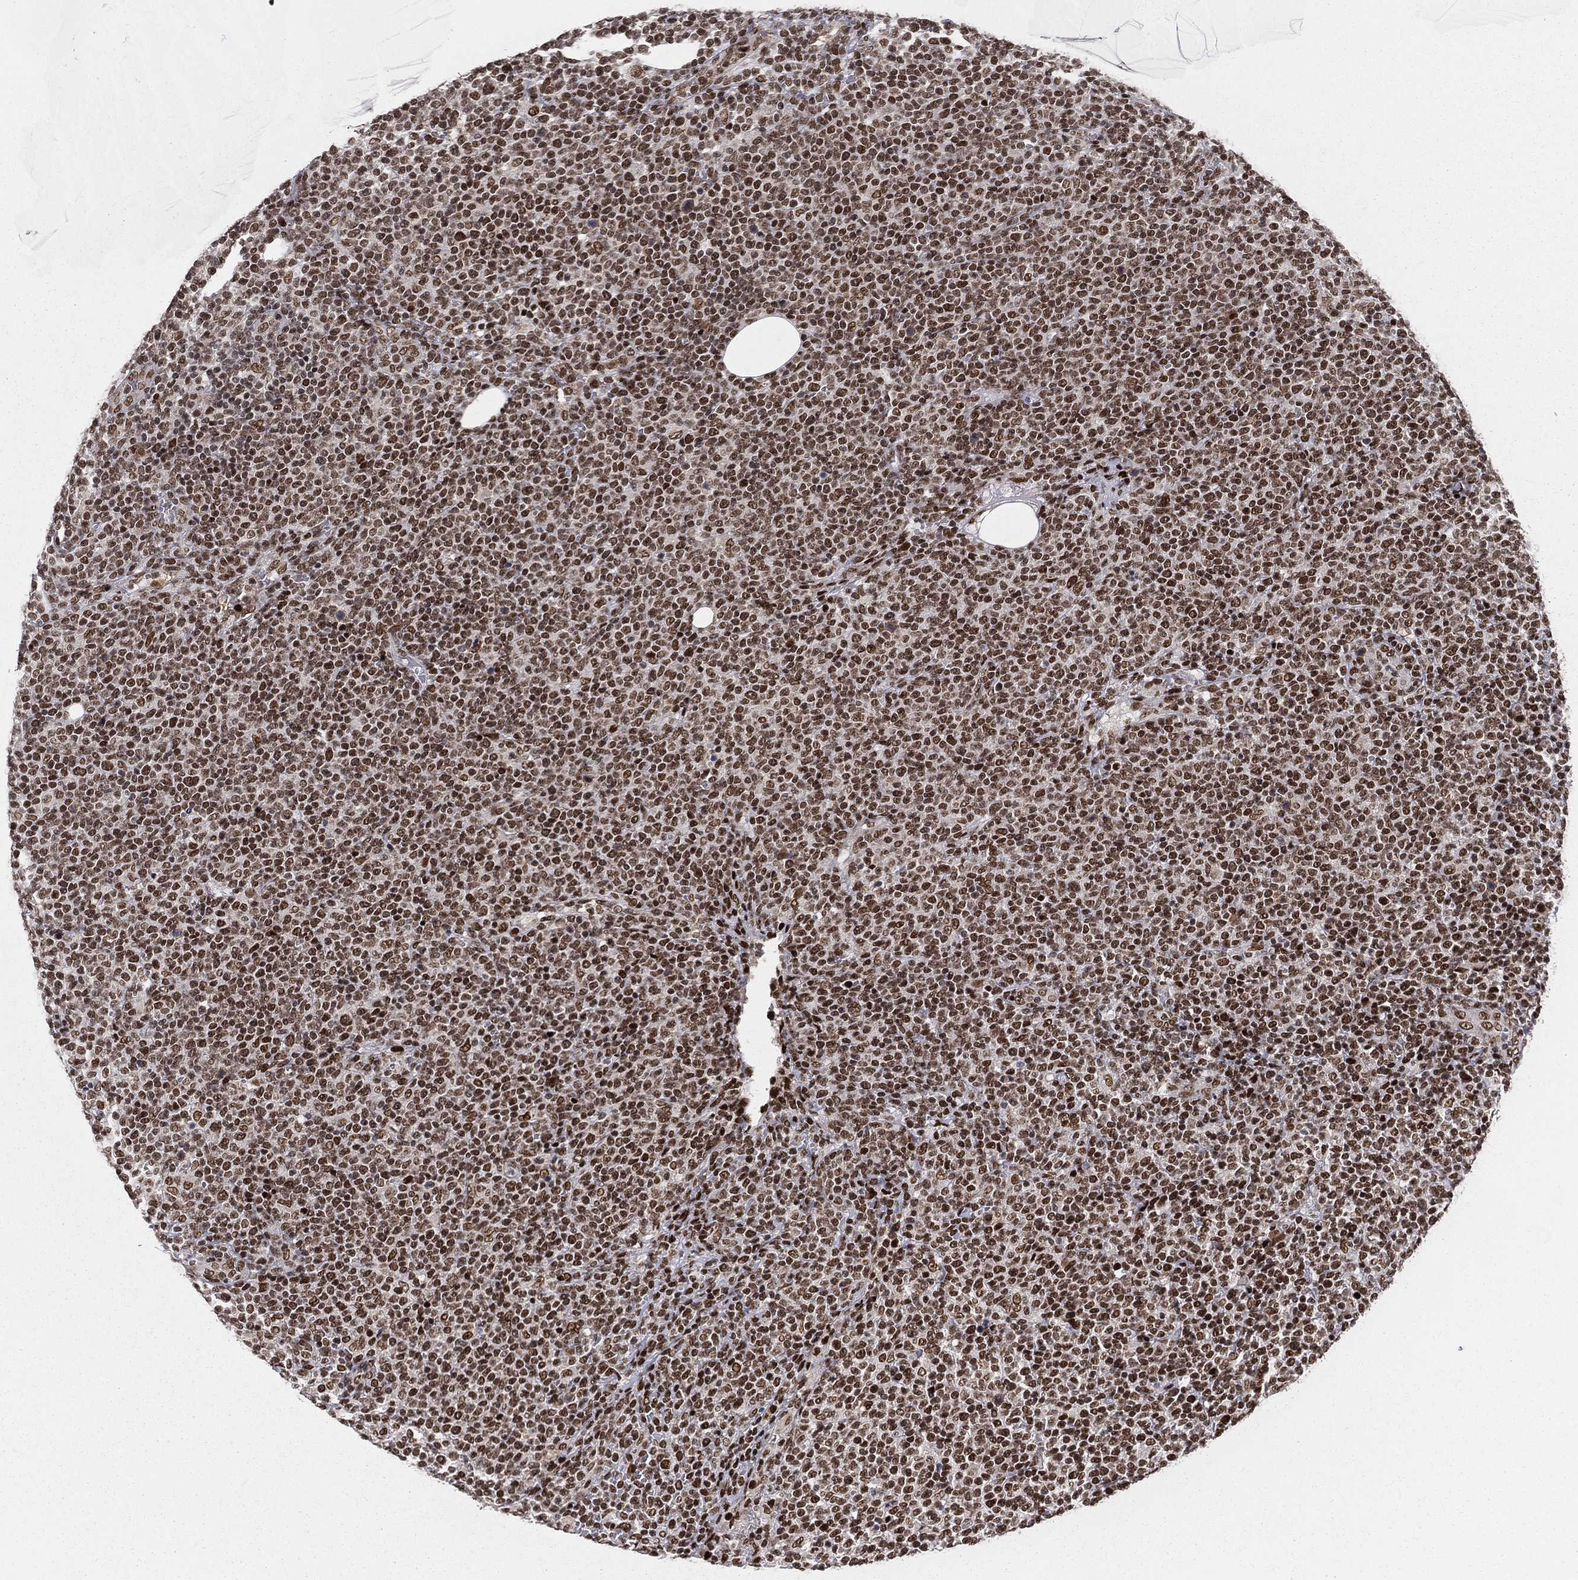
{"staining": {"intensity": "strong", "quantity": ">75%", "location": "nuclear"}, "tissue": "lymphoma", "cell_type": "Tumor cells", "image_type": "cancer", "snomed": [{"axis": "morphology", "description": "Malignant lymphoma, non-Hodgkin's type, High grade"}, {"axis": "topography", "description": "Lymph node"}], "caption": "Strong nuclear staining for a protein is seen in approximately >75% of tumor cells of malignant lymphoma, non-Hodgkin's type (high-grade) using immunohistochemistry (IHC).", "gene": "RTF1", "patient": {"sex": "male", "age": 61}}